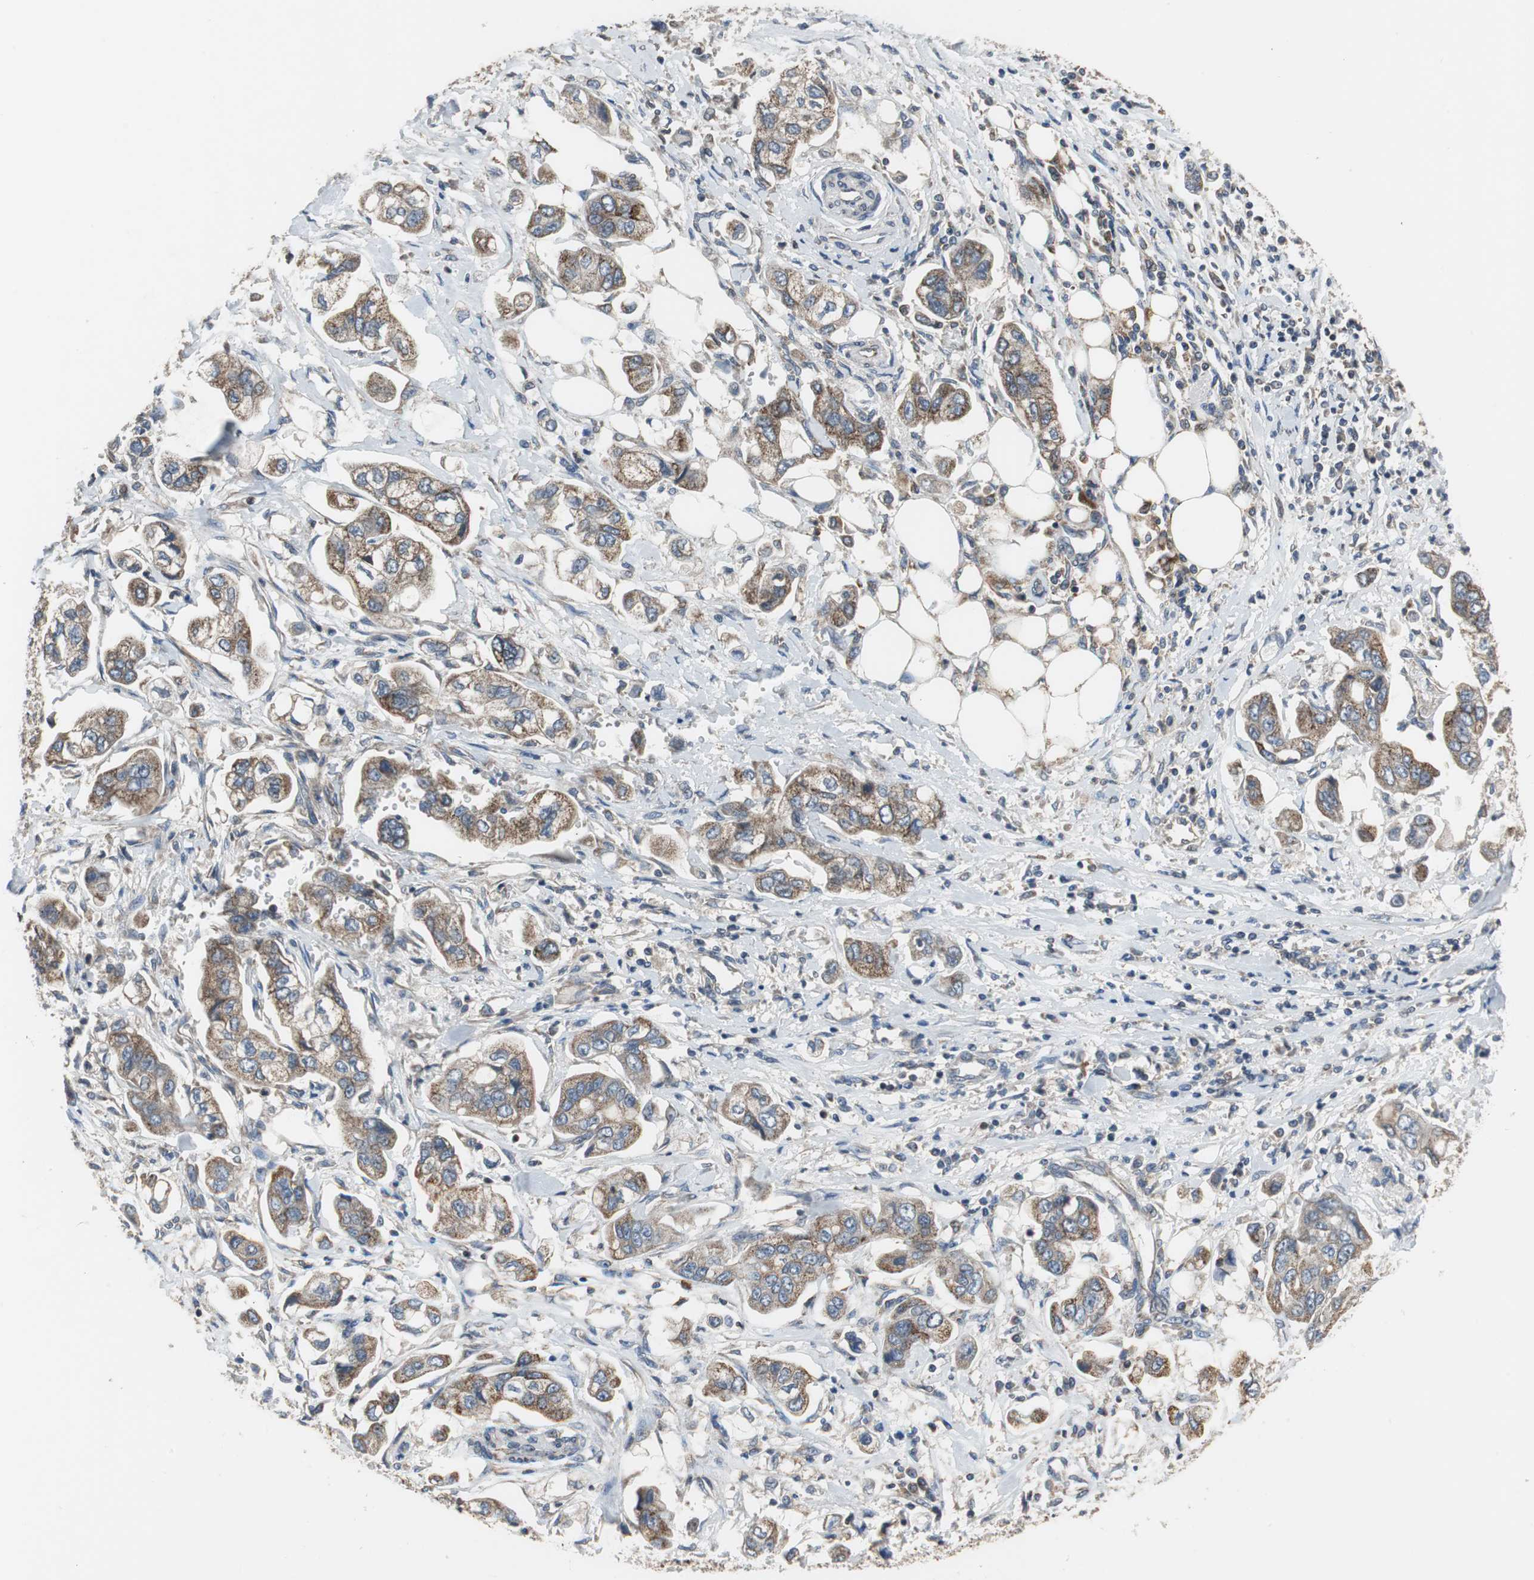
{"staining": {"intensity": "moderate", "quantity": ">75%", "location": "cytoplasmic/membranous"}, "tissue": "stomach cancer", "cell_type": "Tumor cells", "image_type": "cancer", "snomed": [{"axis": "morphology", "description": "Adenocarcinoma, NOS"}, {"axis": "topography", "description": "Stomach"}], "caption": "Stomach cancer (adenocarcinoma) stained with DAB immunohistochemistry (IHC) reveals medium levels of moderate cytoplasmic/membranous expression in approximately >75% of tumor cells.", "gene": "PI4KB", "patient": {"sex": "male", "age": 62}}